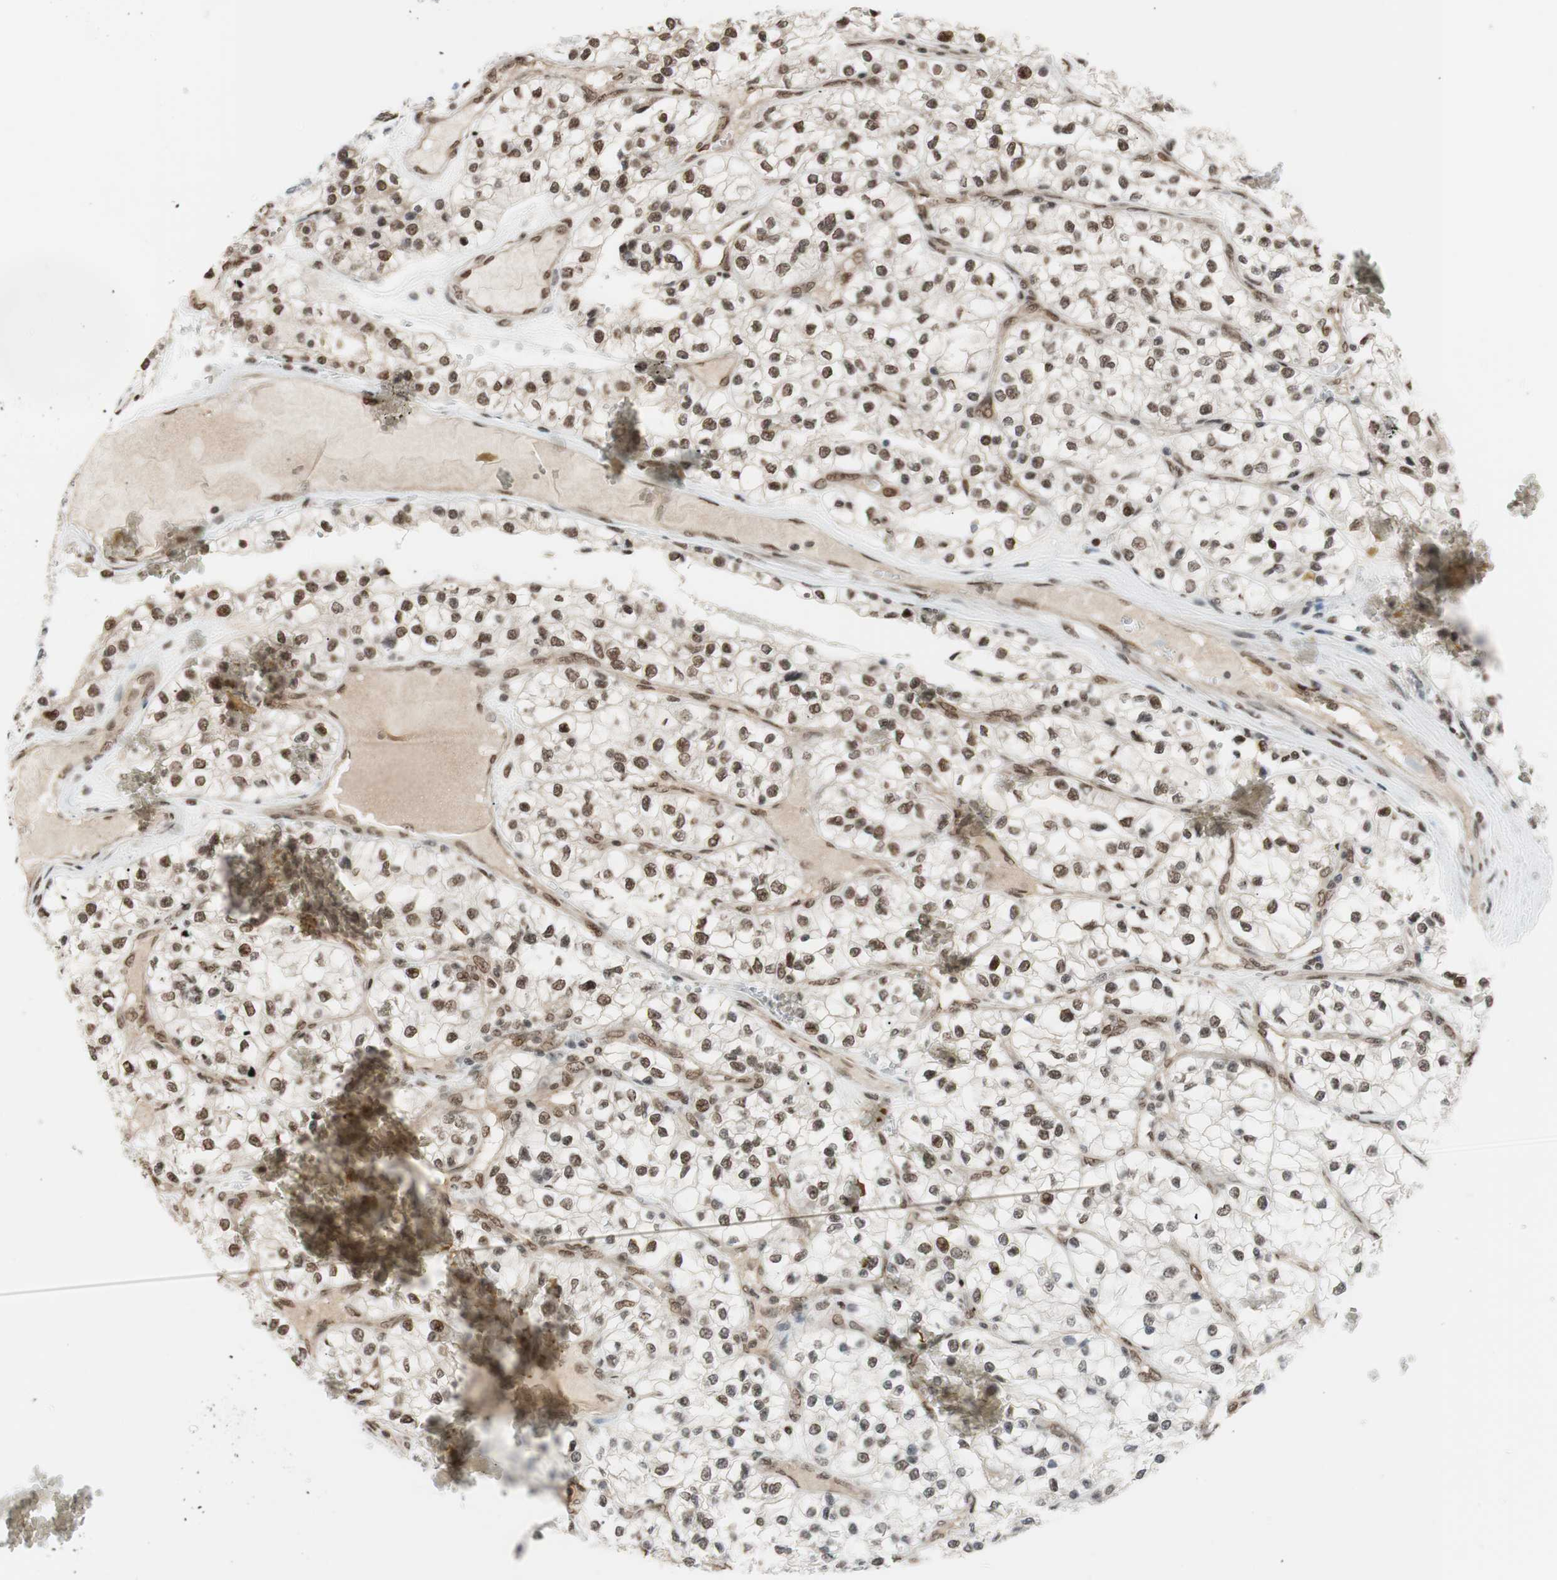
{"staining": {"intensity": "moderate", "quantity": ">75%", "location": "nuclear"}, "tissue": "renal cancer", "cell_type": "Tumor cells", "image_type": "cancer", "snomed": [{"axis": "morphology", "description": "Adenocarcinoma, NOS"}, {"axis": "topography", "description": "Kidney"}], "caption": "Approximately >75% of tumor cells in human renal cancer display moderate nuclear protein expression as visualized by brown immunohistochemical staining.", "gene": "SUFU", "patient": {"sex": "female", "age": 57}}